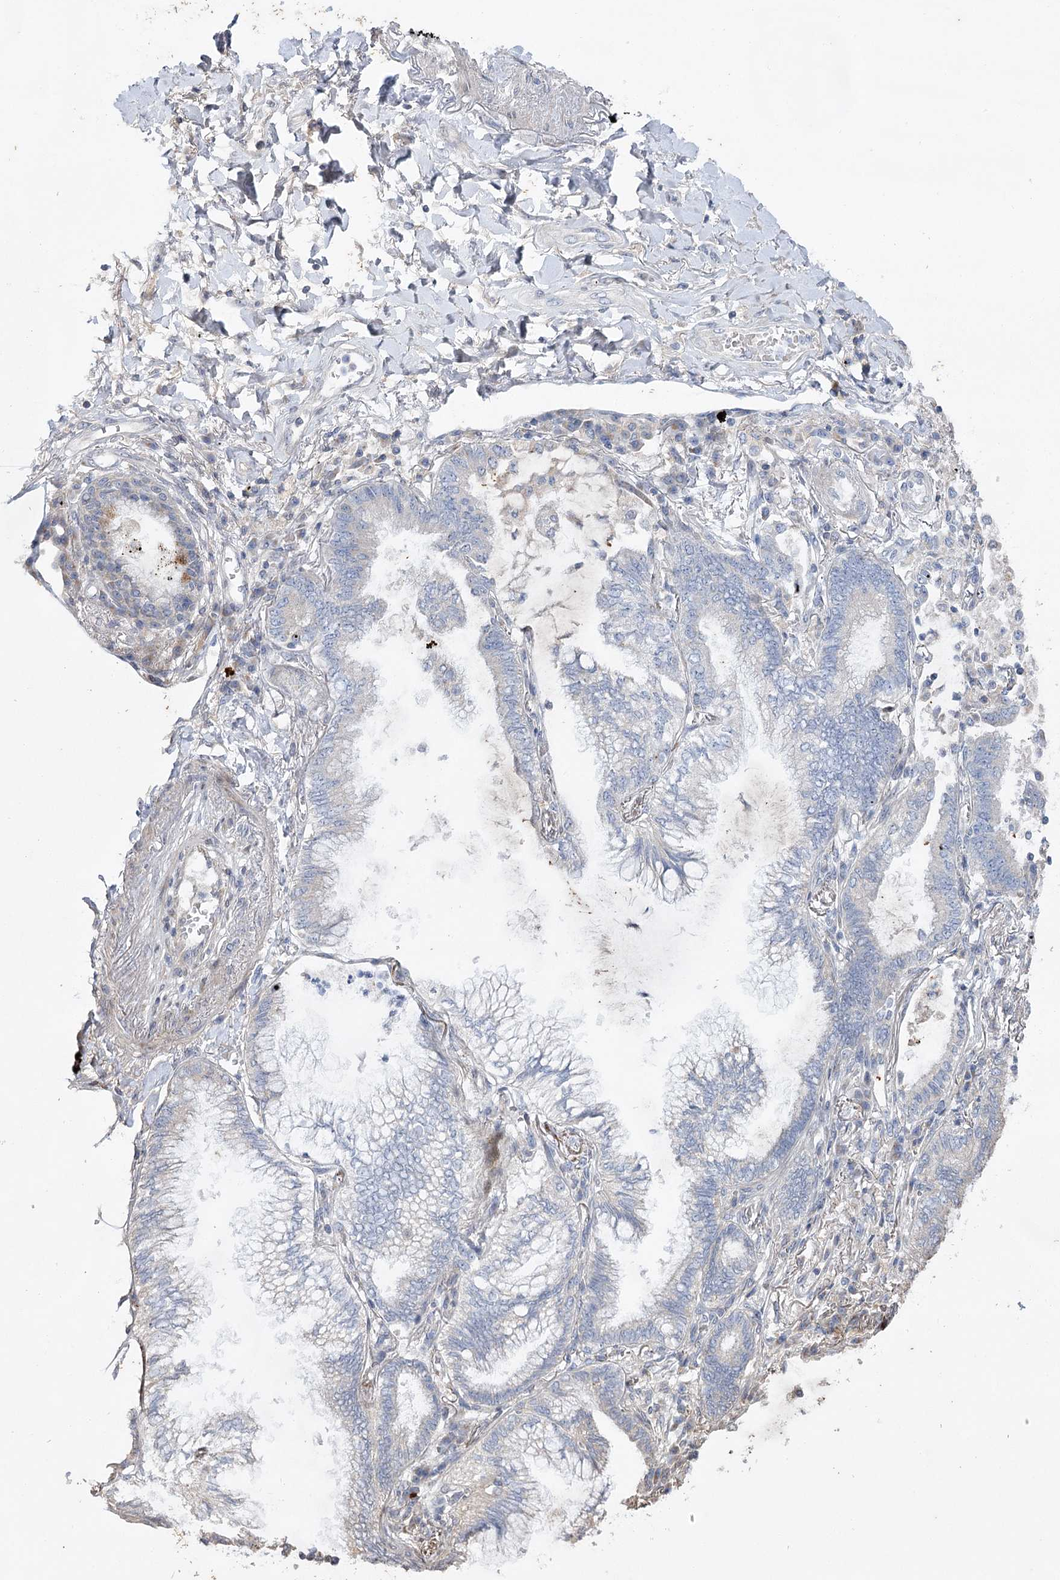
{"staining": {"intensity": "negative", "quantity": "none", "location": "none"}, "tissue": "lung cancer", "cell_type": "Tumor cells", "image_type": "cancer", "snomed": [{"axis": "morphology", "description": "Adenocarcinoma, NOS"}, {"axis": "topography", "description": "Lung"}], "caption": "Image shows no protein positivity in tumor cells of lung cancer (adenocarcinoma) tissue.", "gene": "OBSL1", "patient": {"sex": "female", "age": 70}}